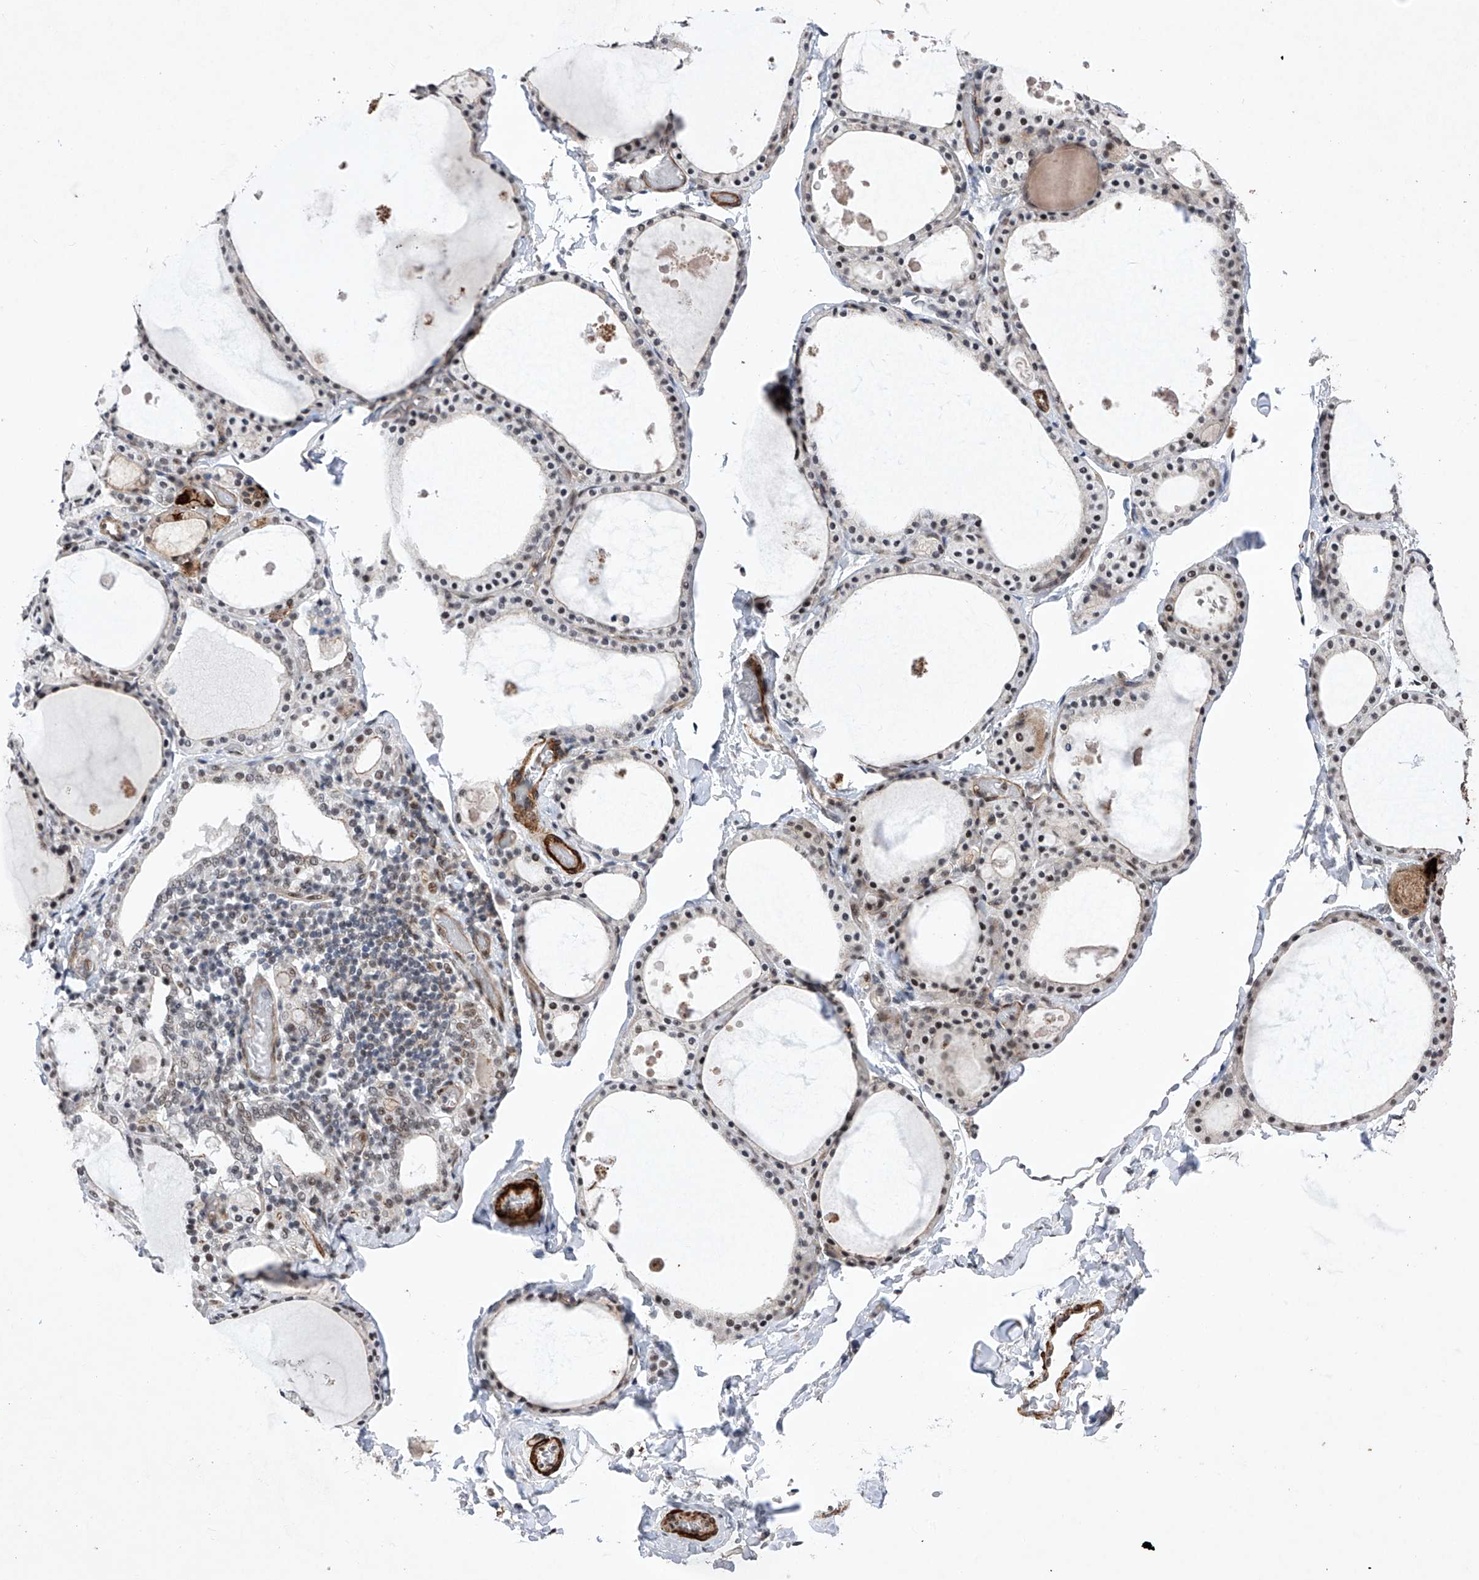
{"staining": {"intensity": "moderate", "quantity": "25%-75%", "location": "cytoplasmic/membranous,nuclear"}, "tissue": "thyroid gland", "cell_type": "Glandular cells", "image_type": "normal", "snomed": [{"axis": "morphology", "description": "Normal tissue, NOS"}, {"axis": "topography", "description": "Thyroid gland"}], "caption": "Normal thyroid gland displays moderate cytoplasmic/membranous,nuclear staining in about 25%-75% of glandular cells (DAB IHC, brown staining for protein, blue staining for nuclei)..", "gene": "NFATC4", "patient": {"sex": "male", "age": 56}}